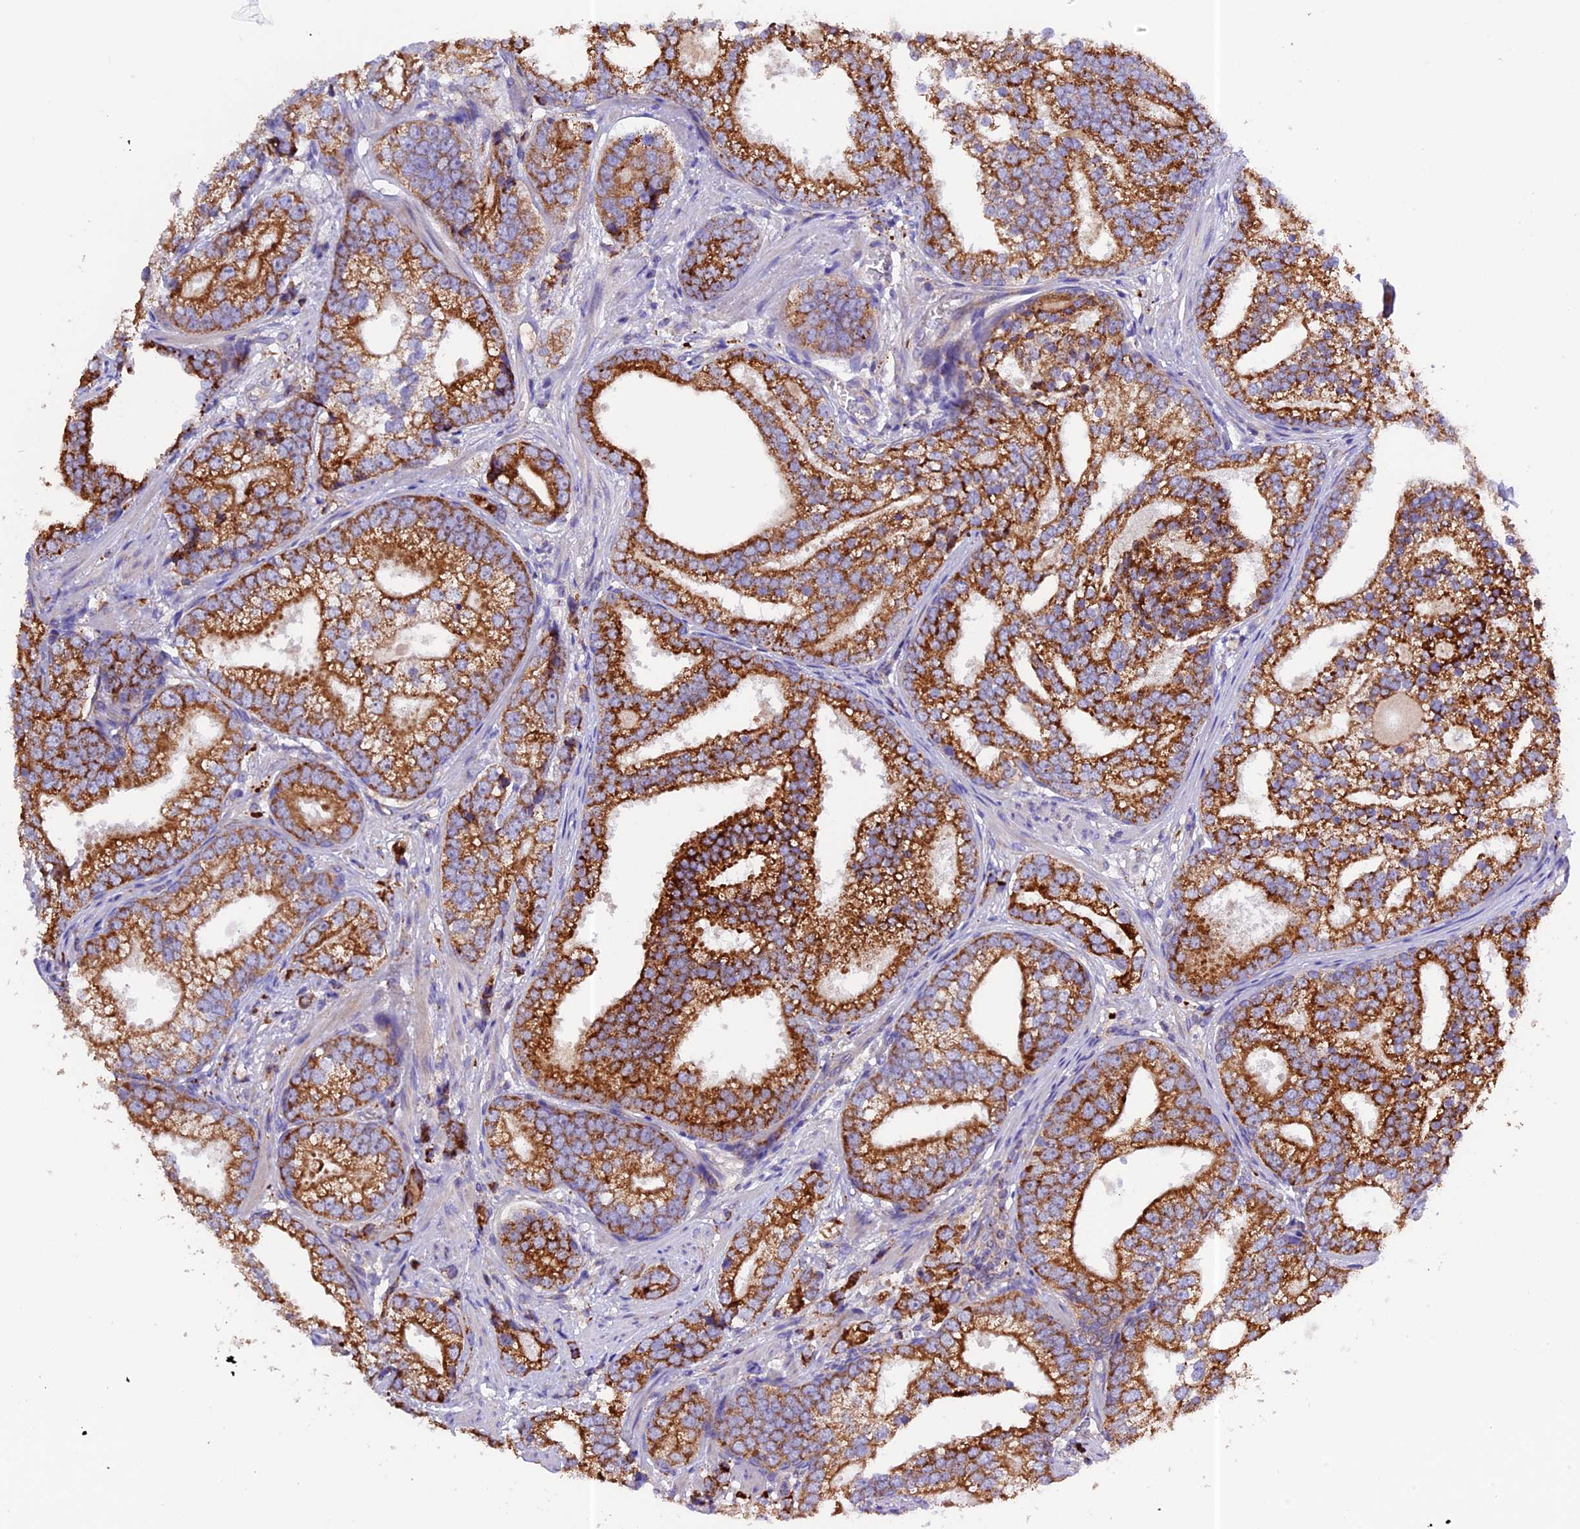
{"staining": {"intensity": "strong", "quantity": ">75%", "location": "cytoplasmic/membranous"}, "tissue": "prostate cancer", "cell_type": "Tumor cells", "image_type": "cancer", "snomed": [{"axis": "morphology", "description": "Adenocarcinoma, High grade"}, {"axis": "topography", "description": "Prostate"}], "caption": "Immunohistochemical staining of prostate cancer (adenocarcinoma (high-grade)) reveals high levels of strong cytoplasmic/membranous protein staining in approximately >75% of tumor cells. The protein of interest is shown in brown color, while the nuclei are stained blue.", "gene": "METTL22", "patient": {"sex": "male", "age": 75}}